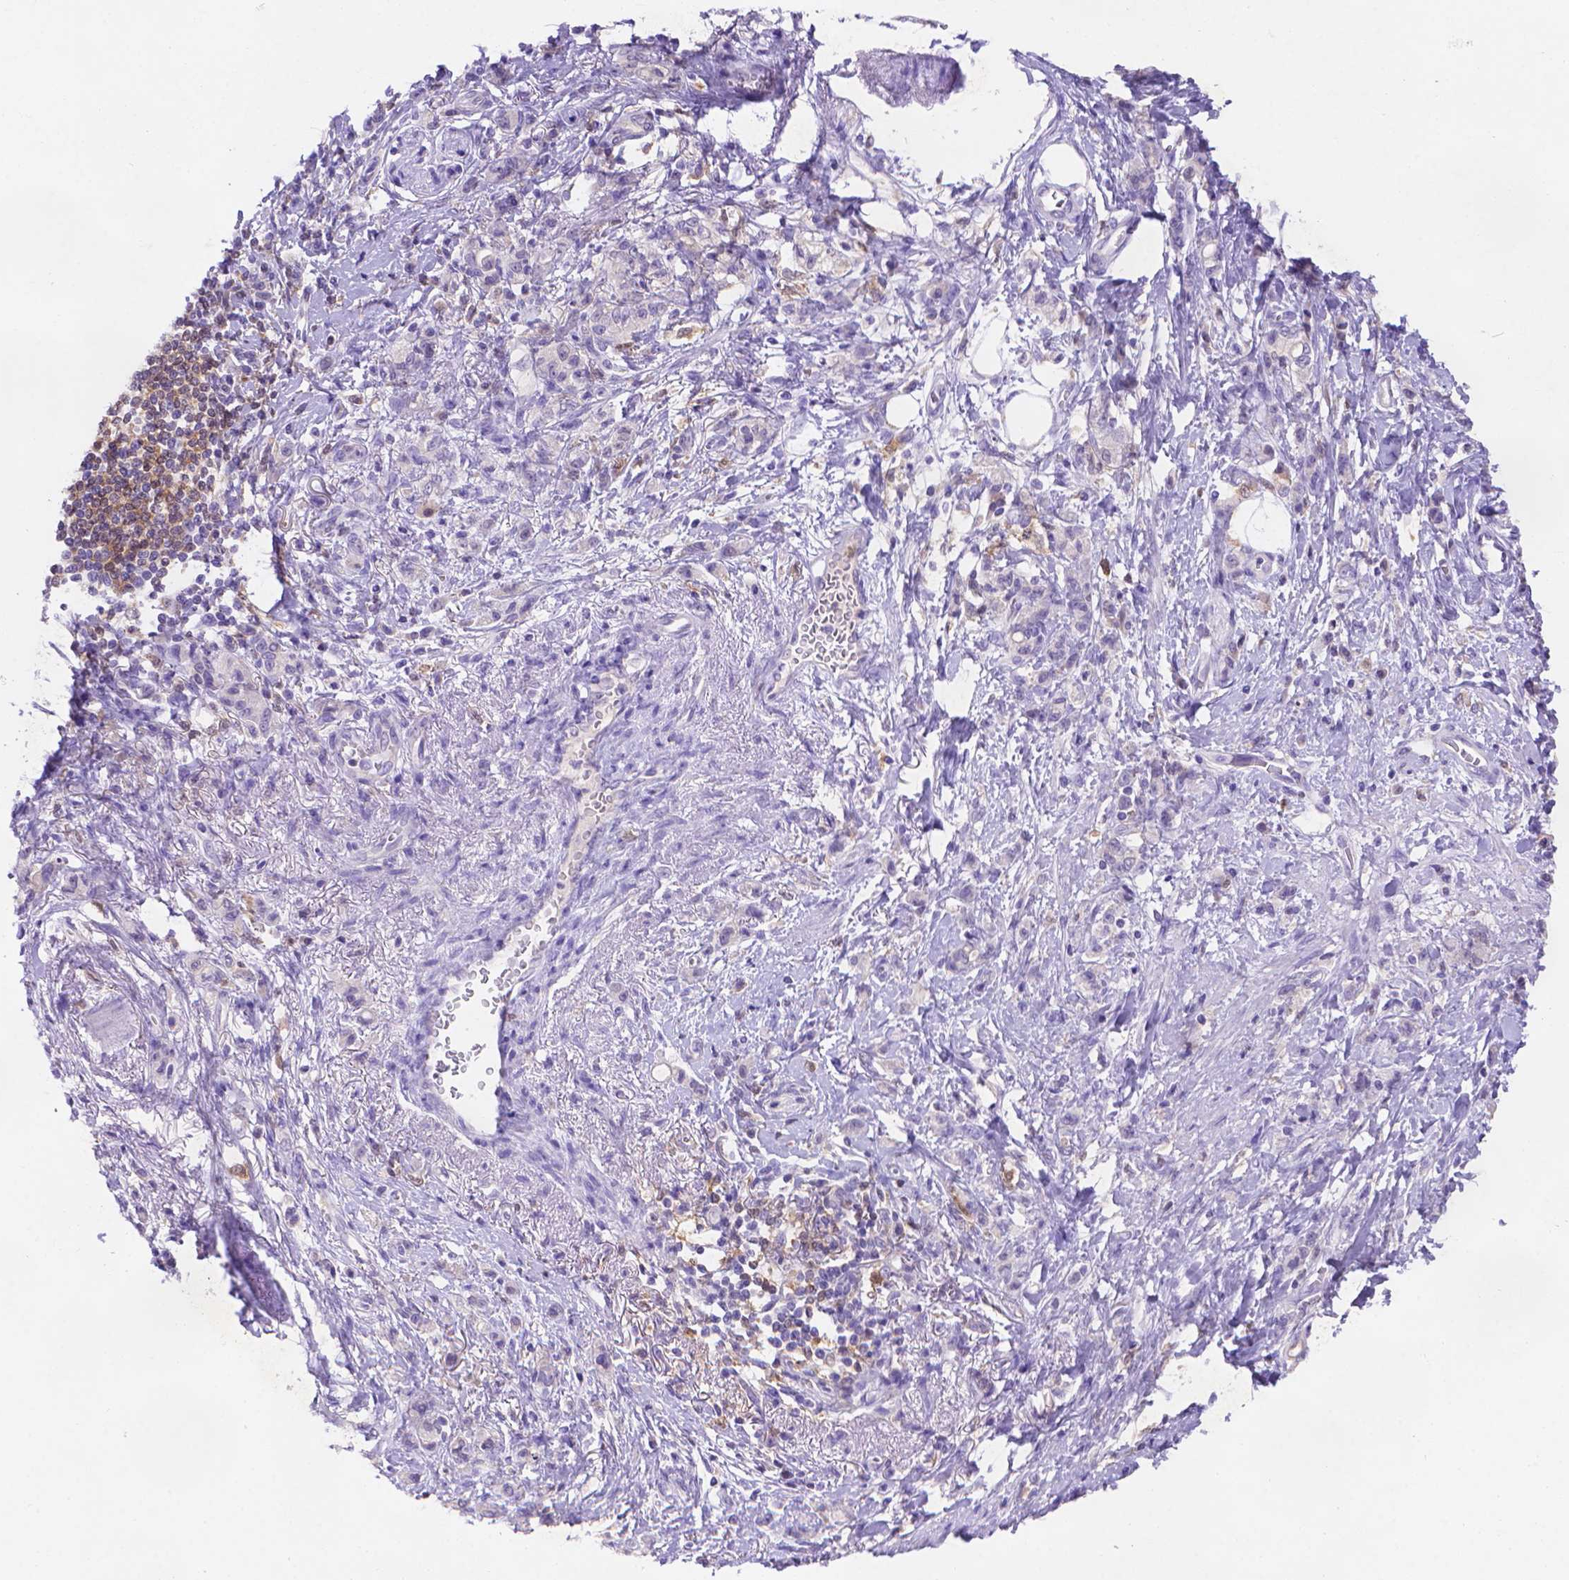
{"staining": {"intensity": "negative", "quantity": "none", "location": "none"}, "tissue": "stomach cancer", "cell_type": "Tumor cells", "image_type": "cancer", "snomed": [{"axis": "morphology", "description": "Adenocarcinoma, NOS"}, {"axis": "topography", "description": "Stomach"}], "caption": "A high-resolution image shows IHC staining of stomach cancer, which demonstrates no significant expression in tumor cells.", "gene": "FGD2", "patient": {"sex": "male", "age": 77}}